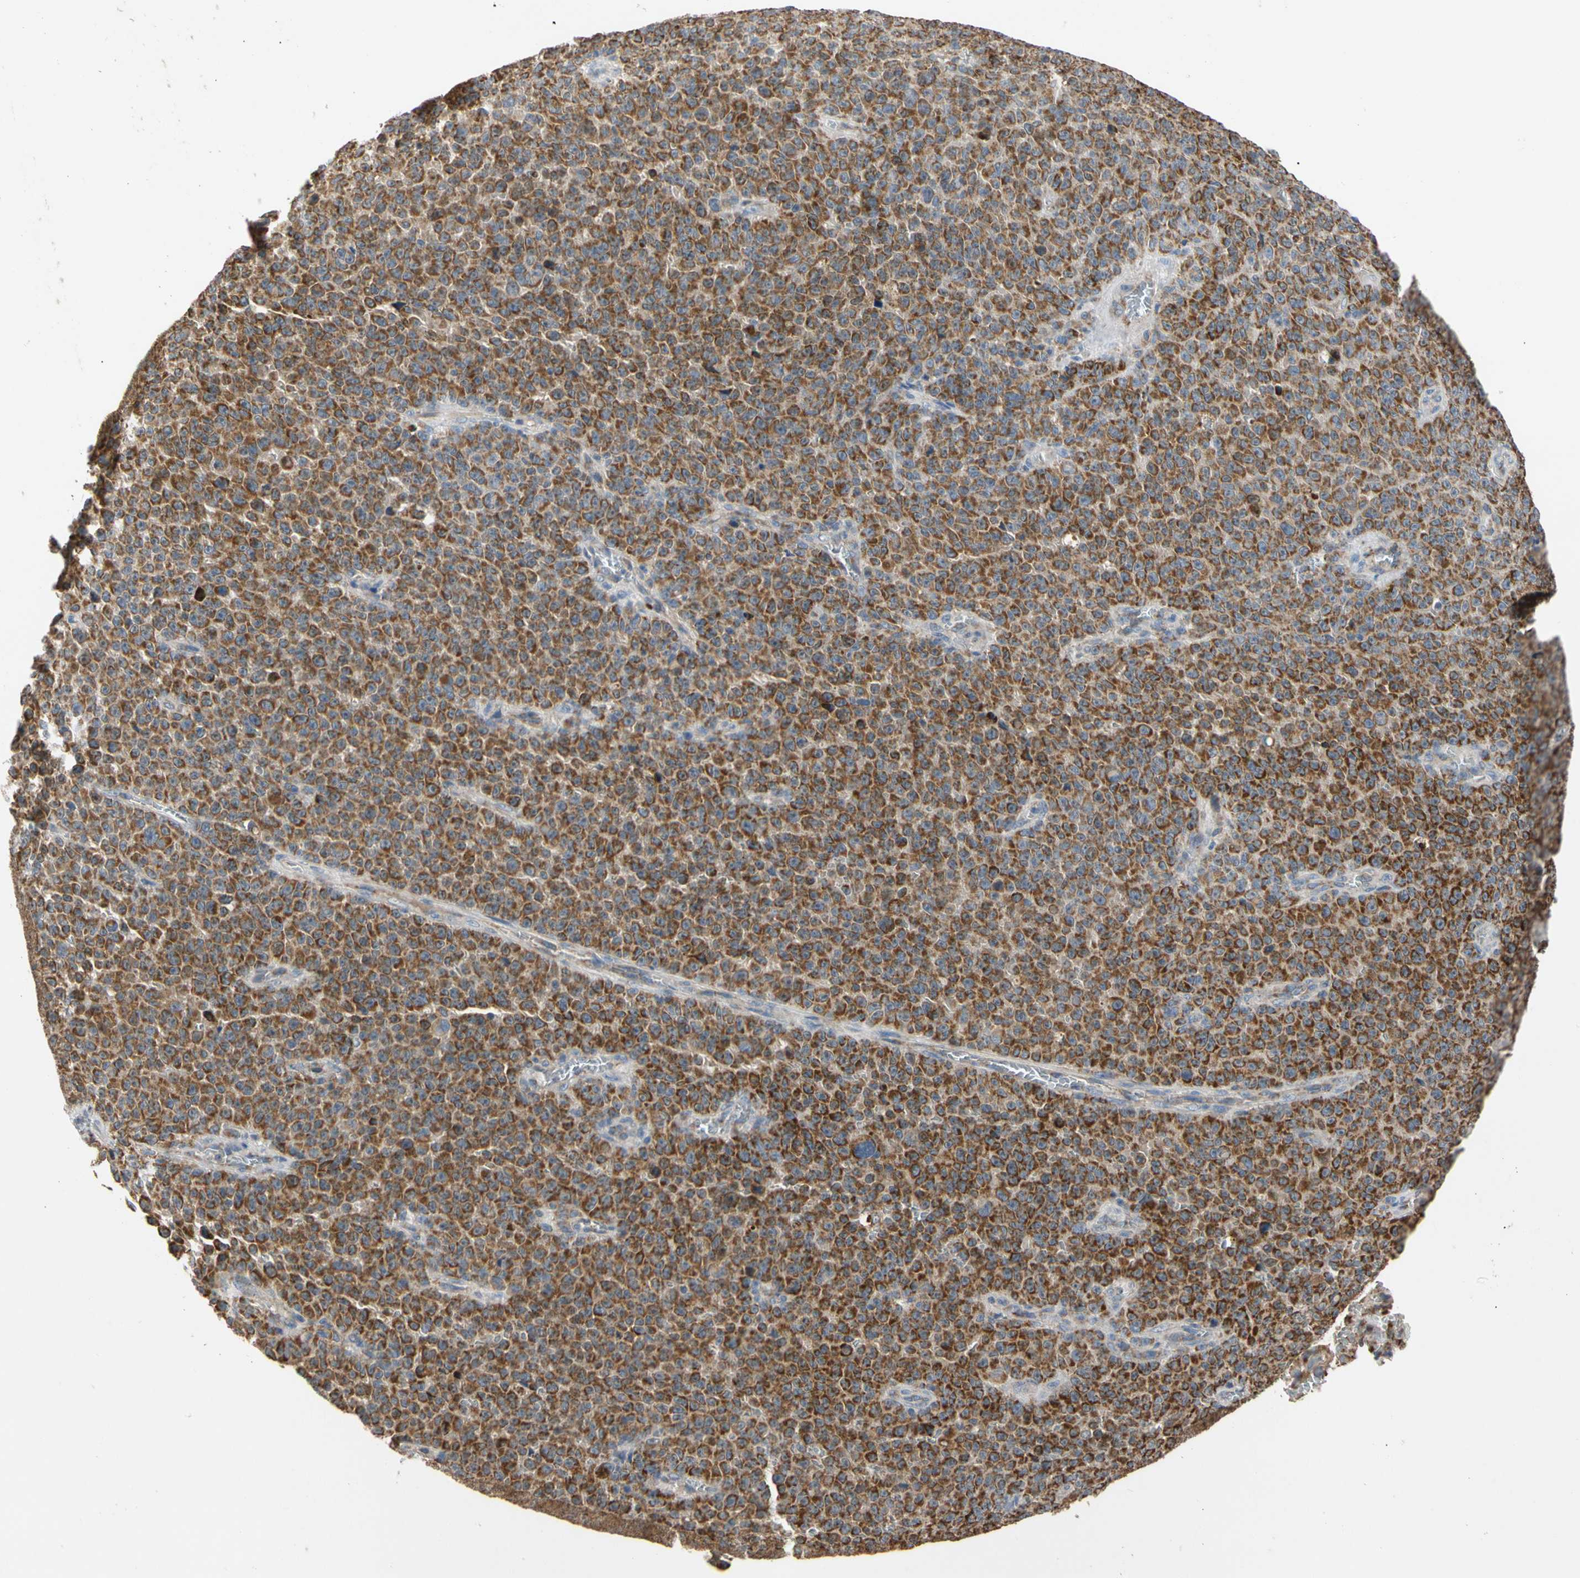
{"staining": {"intensity": "strong", "quantity": ">75%", "location": "cytoplasmic/membranous"}, "tissue": "melanoma", "cell_type": "Tumor cells", "image_type": "cancer", "snomed": [{"axis": "morphology", "description": "Malignant melanoma, NOS"}, {"axis": "topography", "description": "Skin"}], "caption": "Malignant melanoma stained with a brown dye reveals strong cytoplasmic/membranous positive staining in approximately >75% of tumor cells.", "gene": "GPD2", "patient": {"sex": "female", "age": 82}}